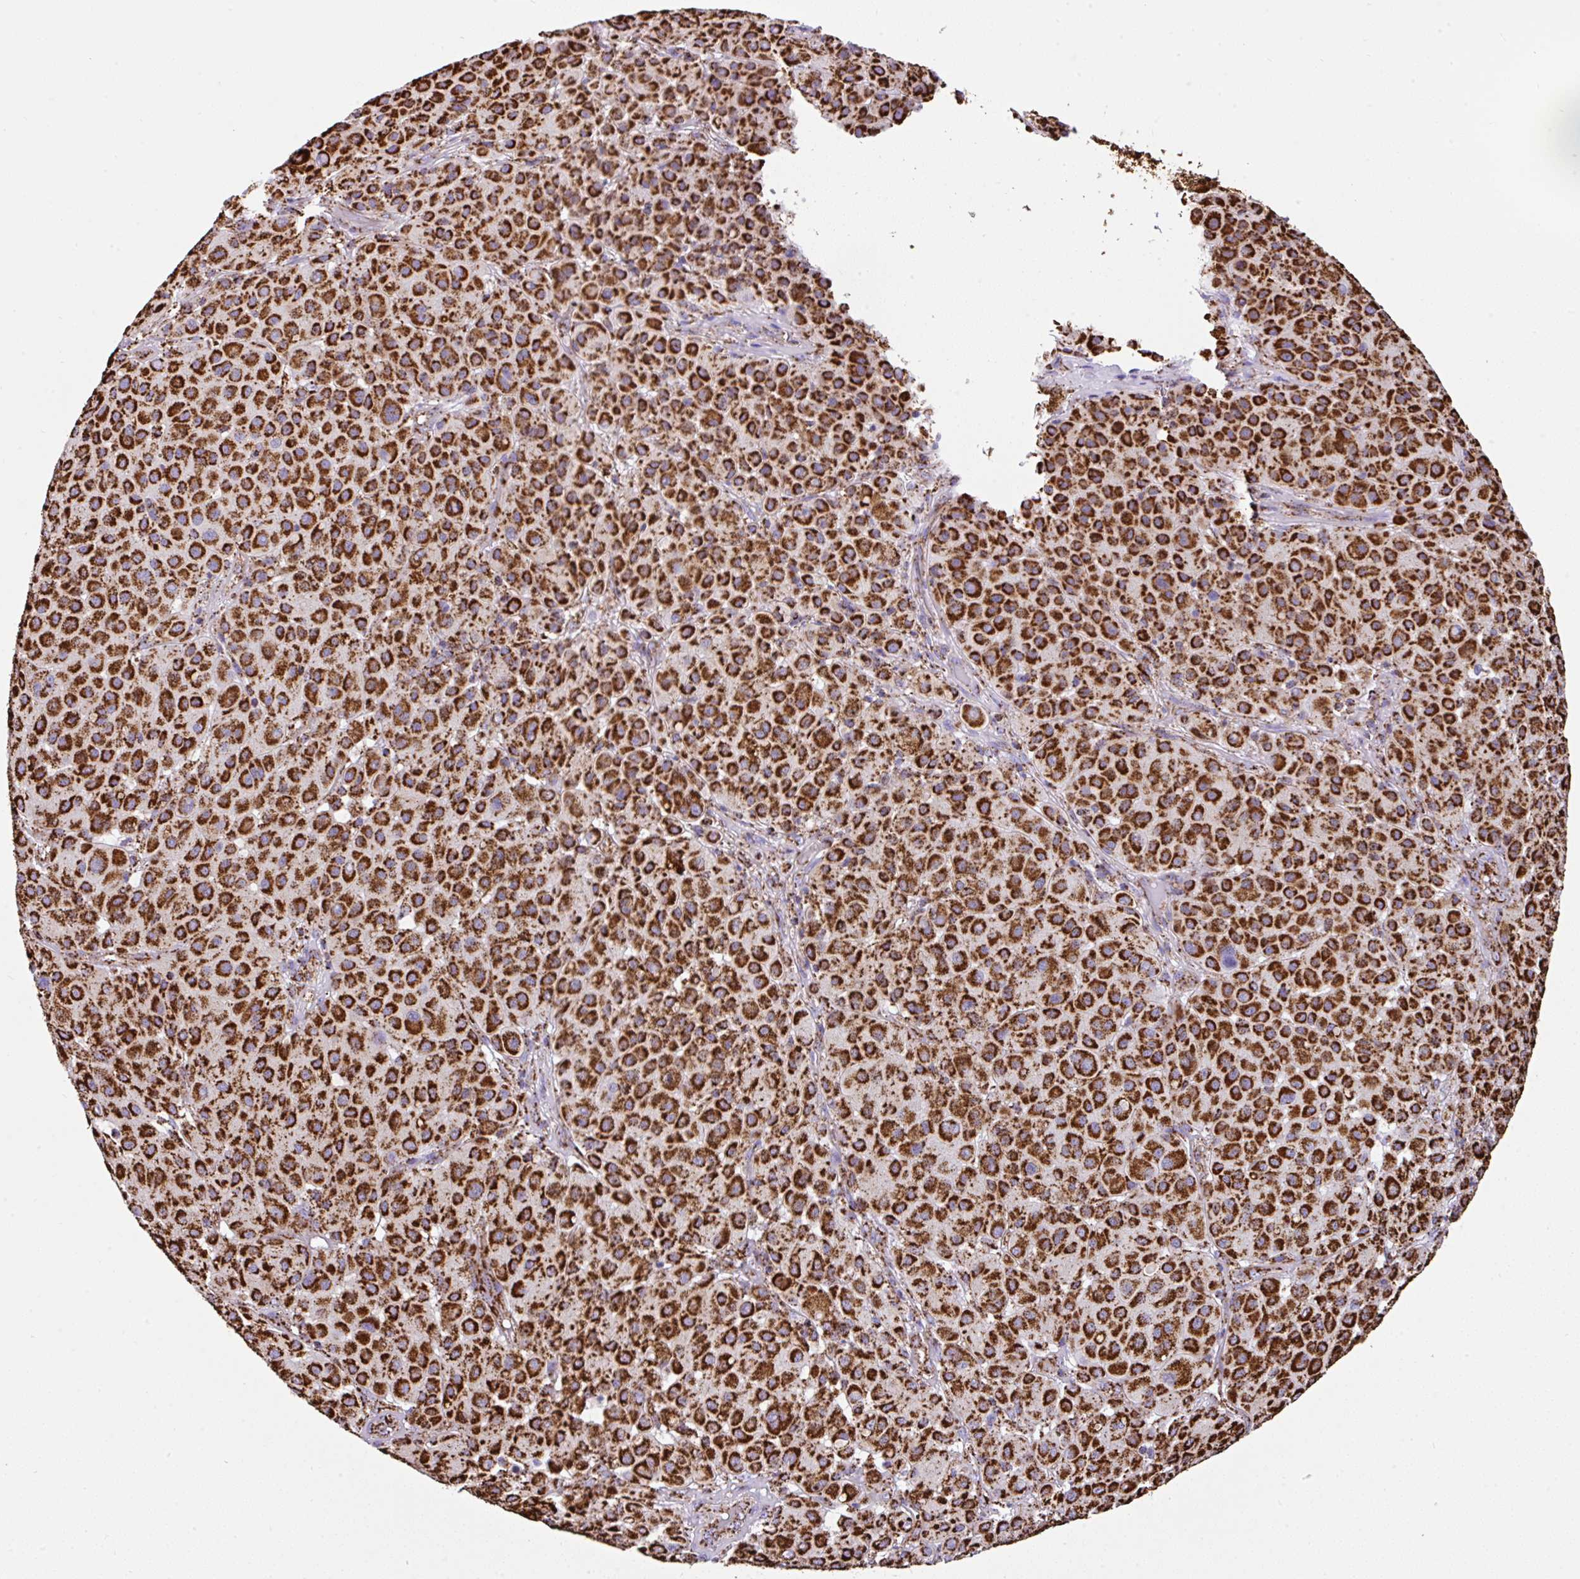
{"staining": {"intensity": "strong", "quantity": ">75%", "location": "cytoplasmic/membranous"}, "tissue": "melanoma", "cell_type": "Tumor cells", "image_type": "cancer", "snomed": [{"axis": "morphology", "description": "Malignant melanoma, Metastatic site"}, {"axis": "topography", "description": "Smooth muscle"}], "caption": "IHC image of neoplastic tissue: human melanoma stained using immunohistochemistry demonstrates high levels of strong protein expression localized specifically in the cytoplasmic/membranous of tumor cells, appearing as a cytoplasmic/membranous brown color.", "gene": "ANKRD33B", "patient": {"sex": "male", "age": 41}}